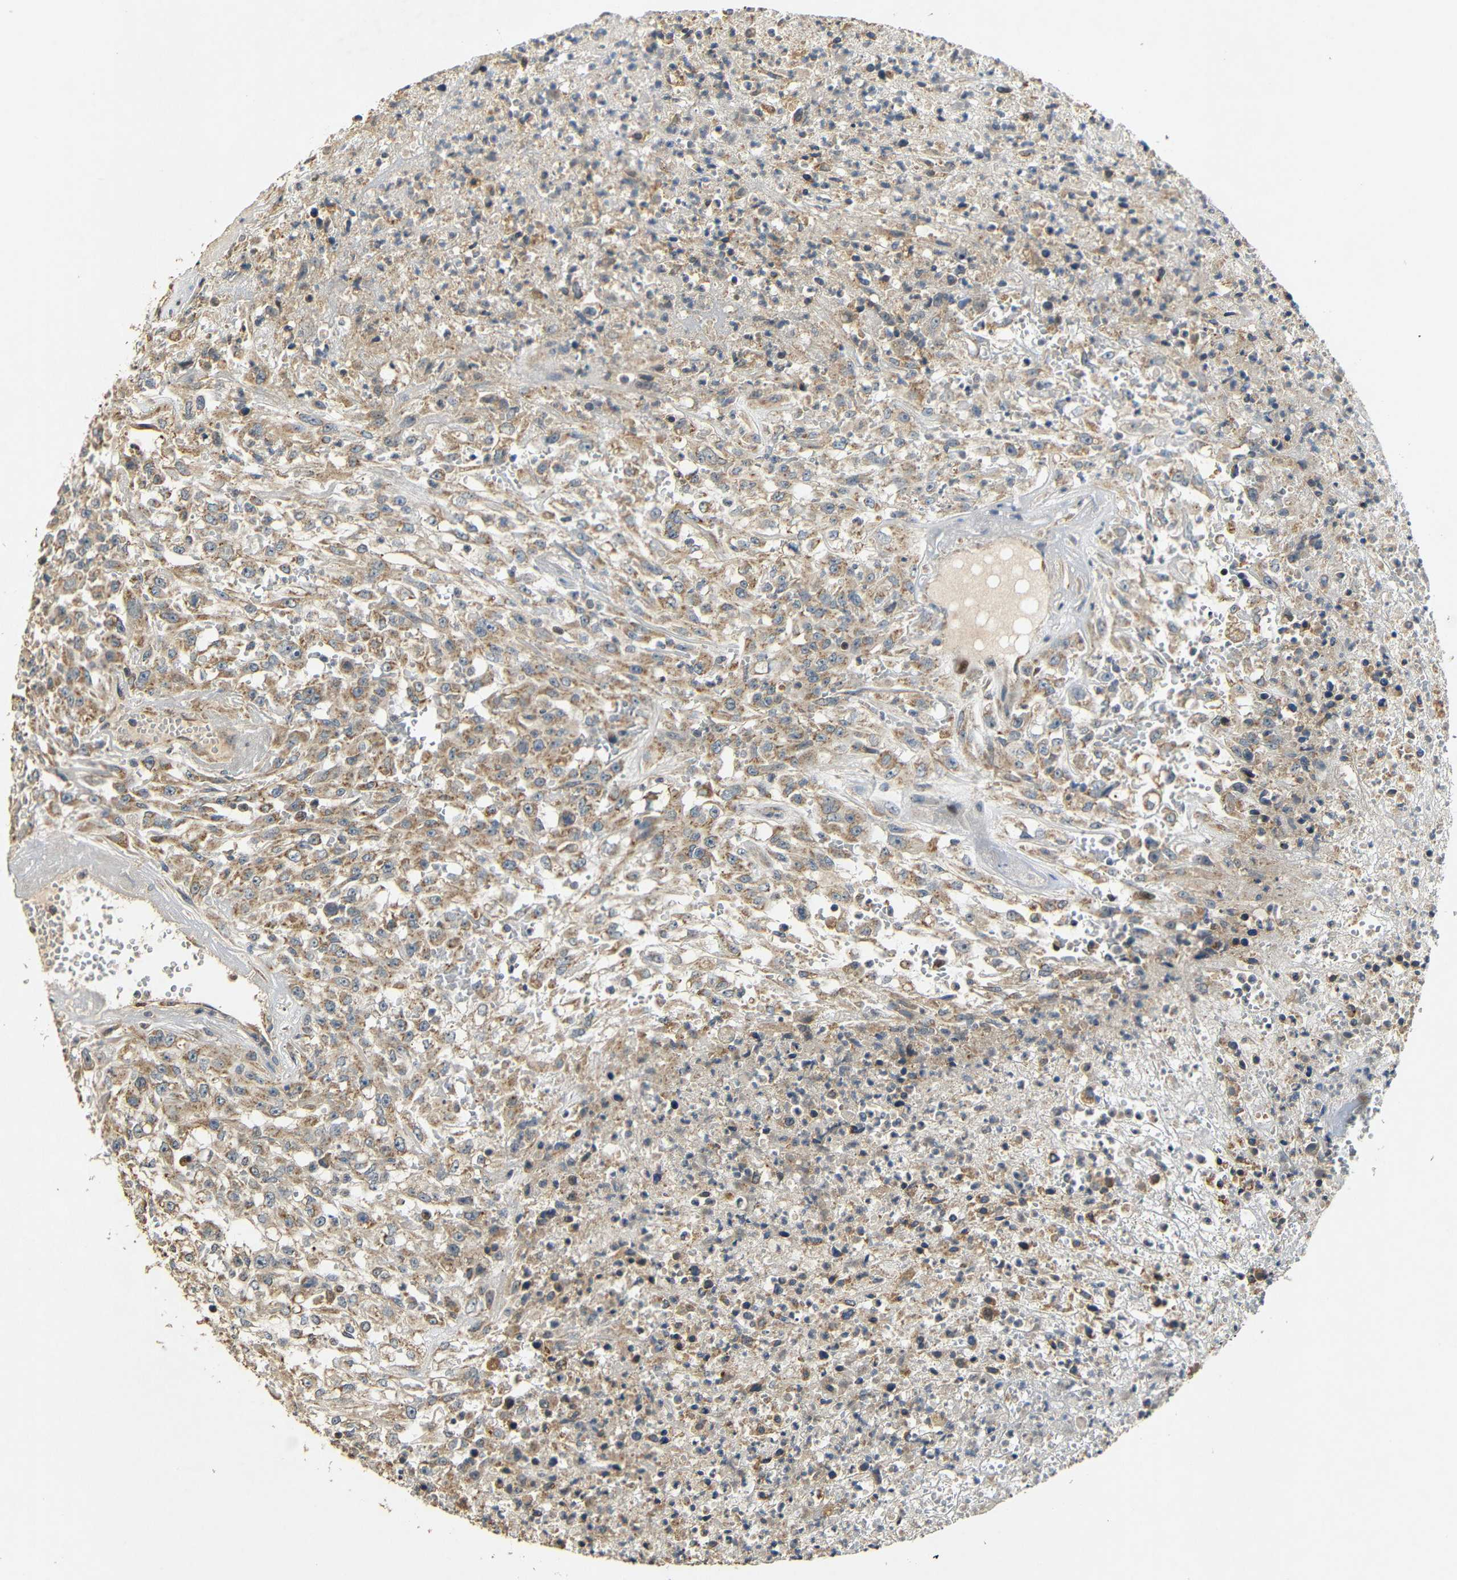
{"staining": {"intensity": "moderate", "quantity": ">75%", "location": "cytoplasmic/membranous"}, "tissue": "urothelial cancer", "cell_type": "Tumor cells", "image_type": "cancer", "snomed": [{"axis": "morphology", "description": "Urothelial carcinoma, High grade"}, {"axis": "topography", "description": "Urinary bladder"}], "caption": "This micrograph shows IHC staining of human high-grade urothelial carcinoma, with medium moderate cytoplasmic/membranous positivity in about >75% of tumor cells.", "gene": "KAZALD1", "patient": {"sex": "male", "age": 46}}